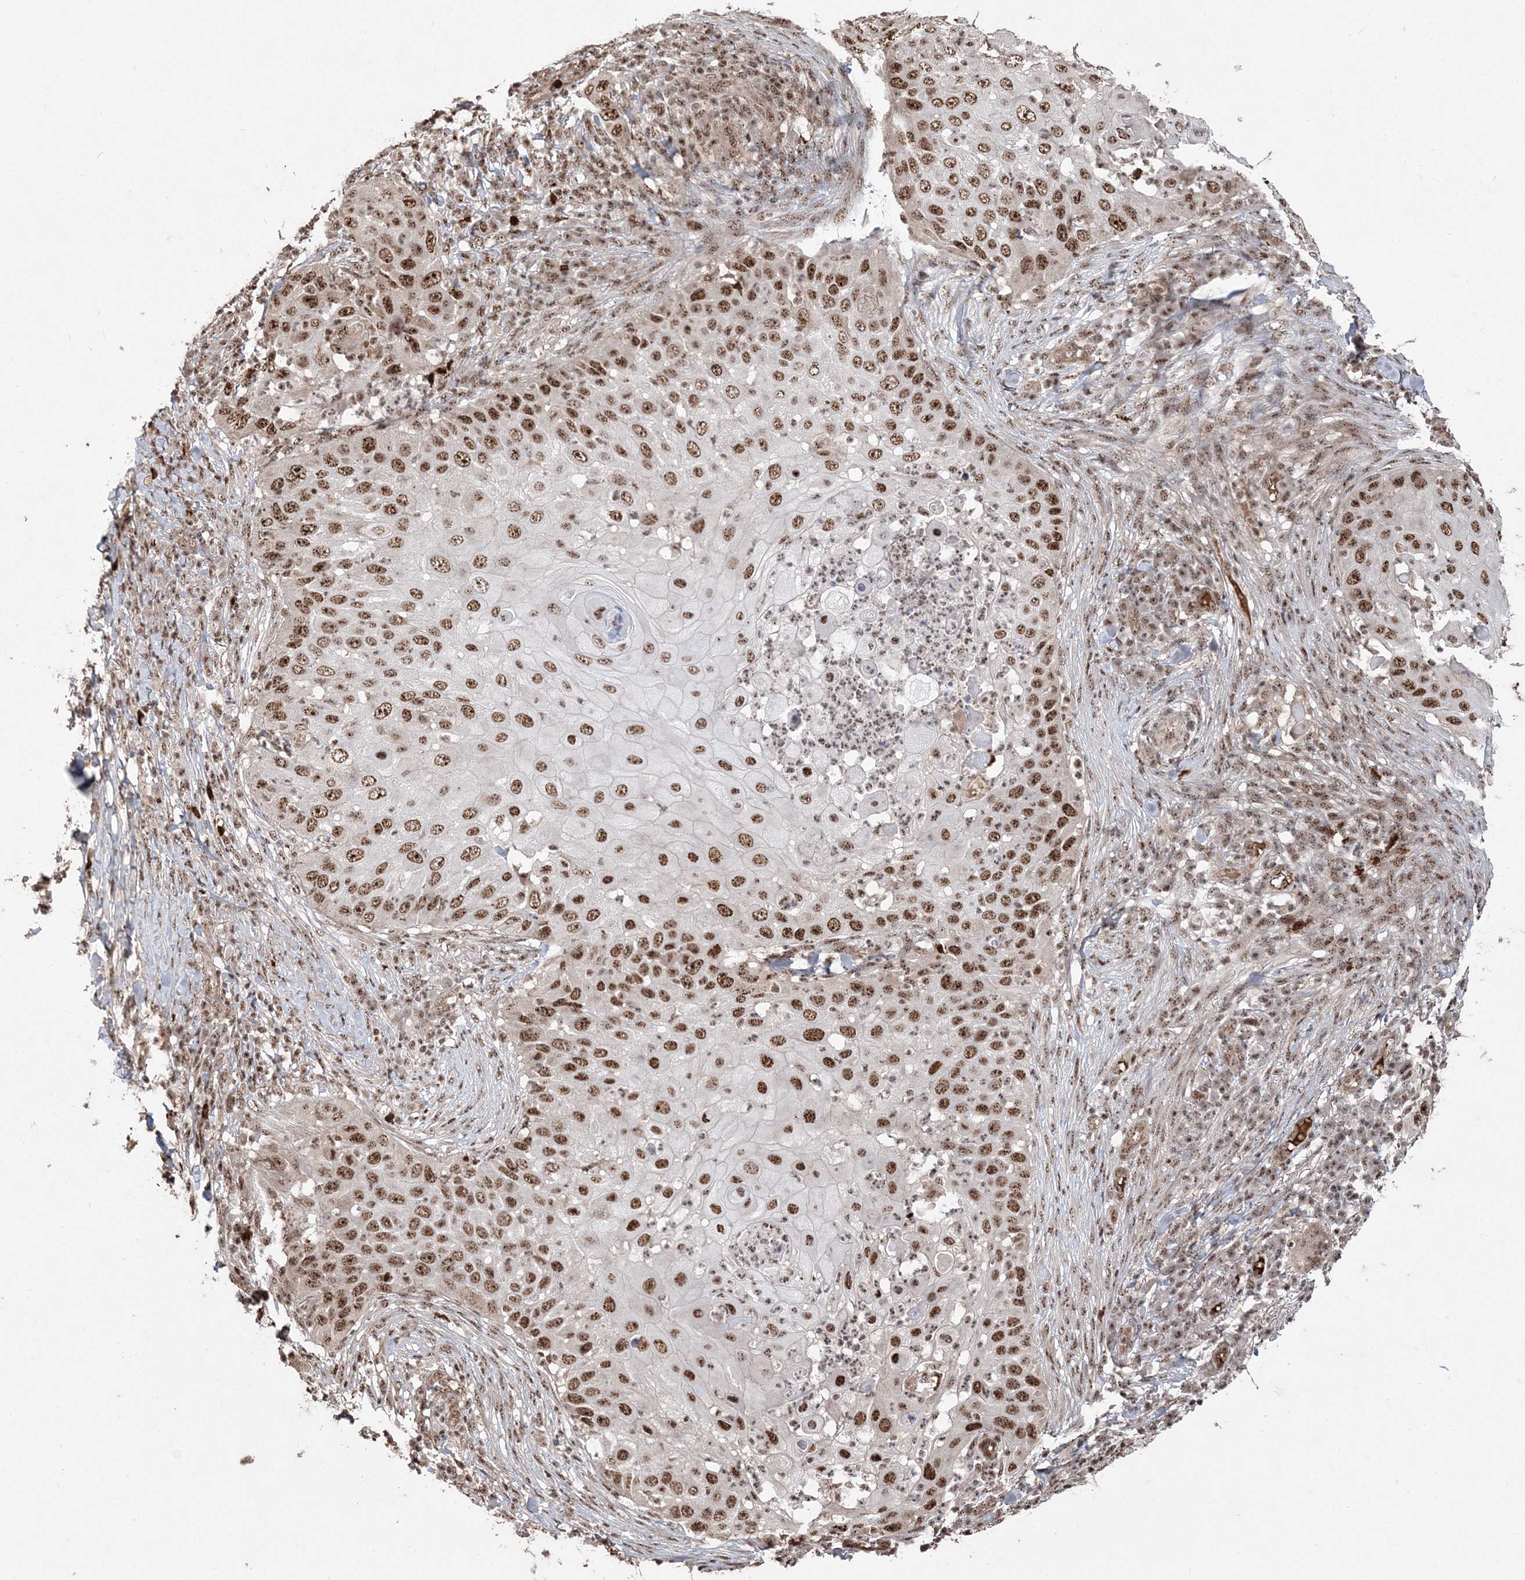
{"staining": {"intensity": "strong", "quantity": ">75%", "location": "nuclear"}, "tissue": "skin cancer", "cell_type": "Tumor cells", "image_type": "cancer", "snomed": [{"axis": "morphology", "description": "Squamous cell carcinoma, NOS"}, {"axis": "topography", "description": "Skin"}], "caption": "Immunohistochemical staining of skin cancer displays high levels of strong nuclear expression in approximately >75% of tumor cells.", "gene": "RBM17", "patient": {"sex": "female", "age": 44}}